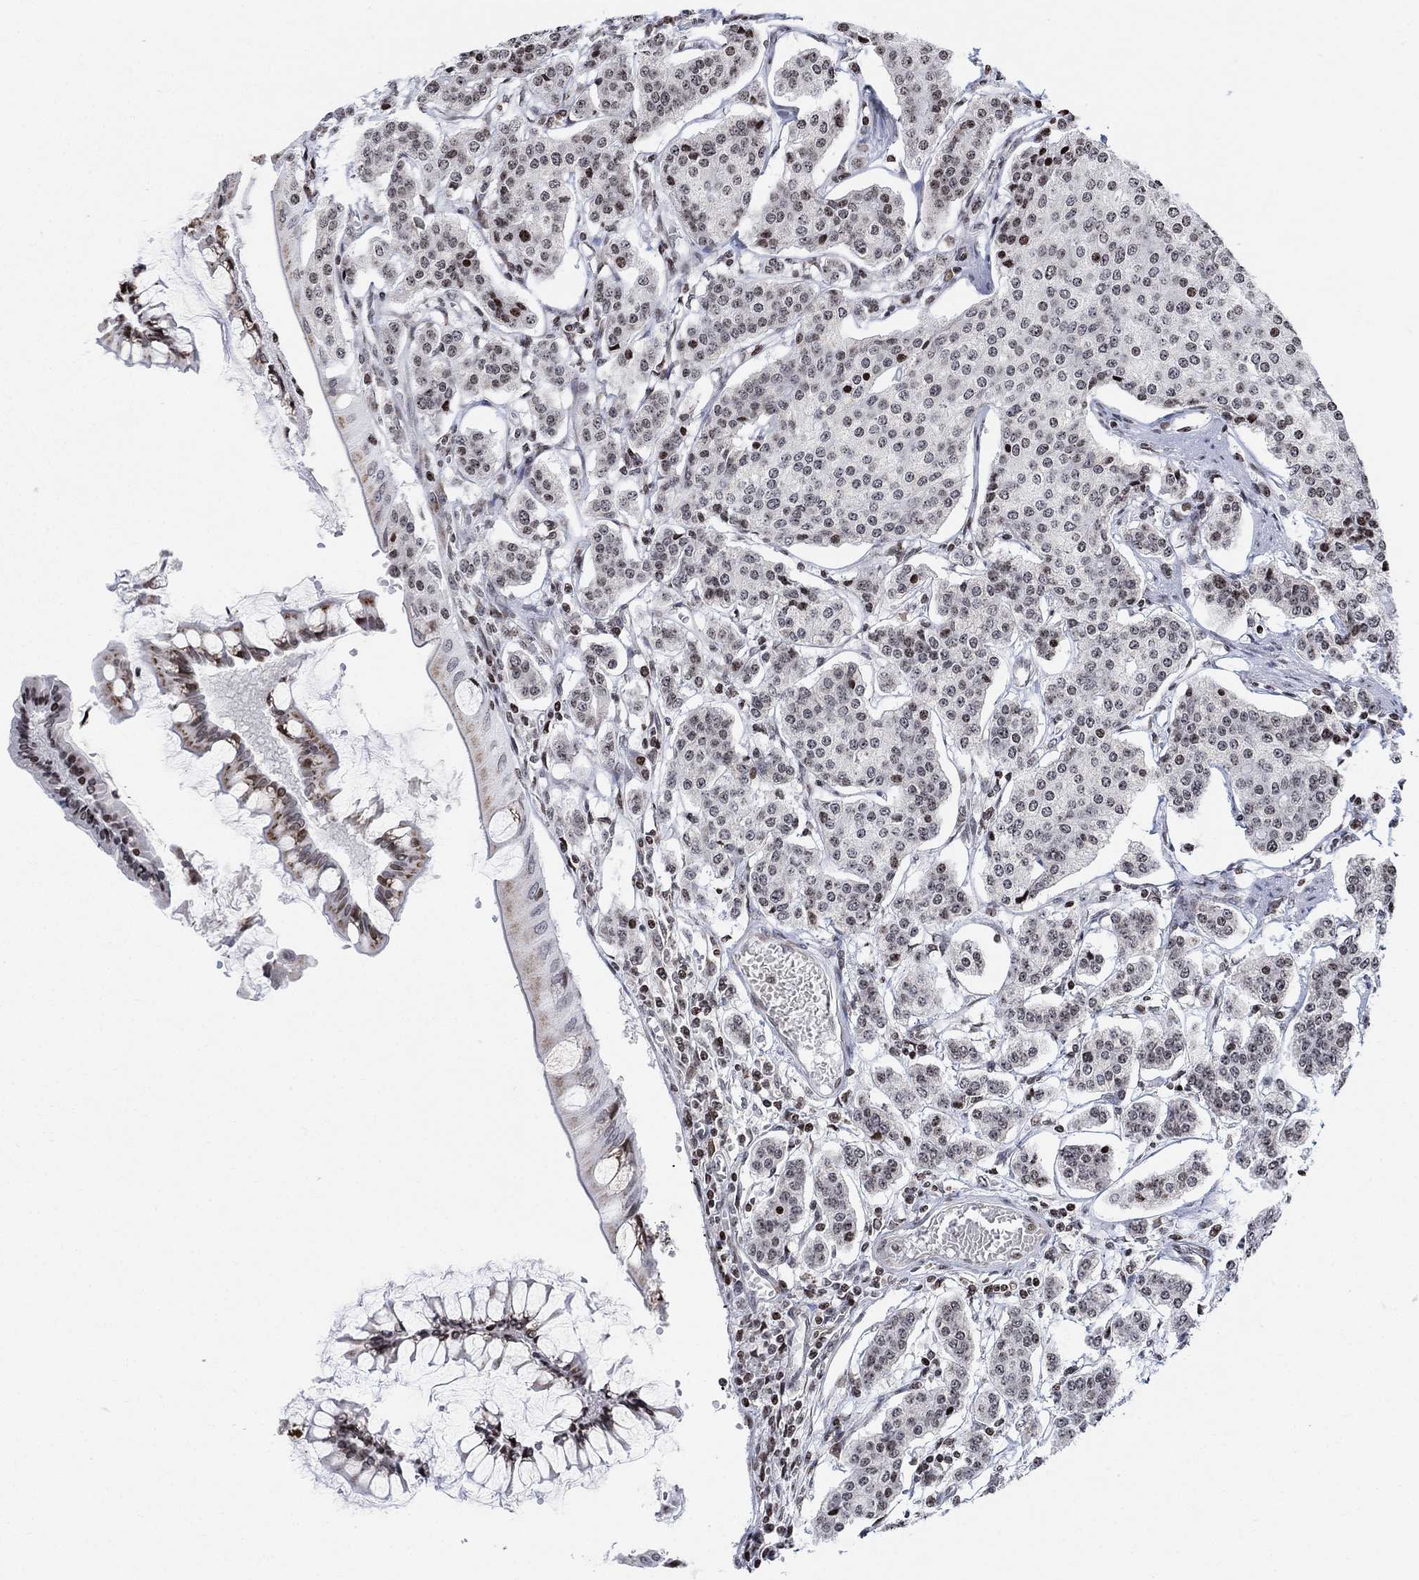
{"staining": {"intensity": "moderate", "quantity": "<25%", "location": "nuclear"}, "tissue": "carcinoid", "cell_type": "Tumor cells", "image_type": "cancer", "snomed": [{"axis": "morphology", "description": "Carcinoid, malignant, NOS"}, {"axis": "topography", "description": "Small intestine"}], "caption": "Carcinoid (malignant) tissue demonstrates moderate nuclear staining in about <25% of tumor cells", "gene": "ABHD14A", "patient": {"sex": "female", "age": 65}}